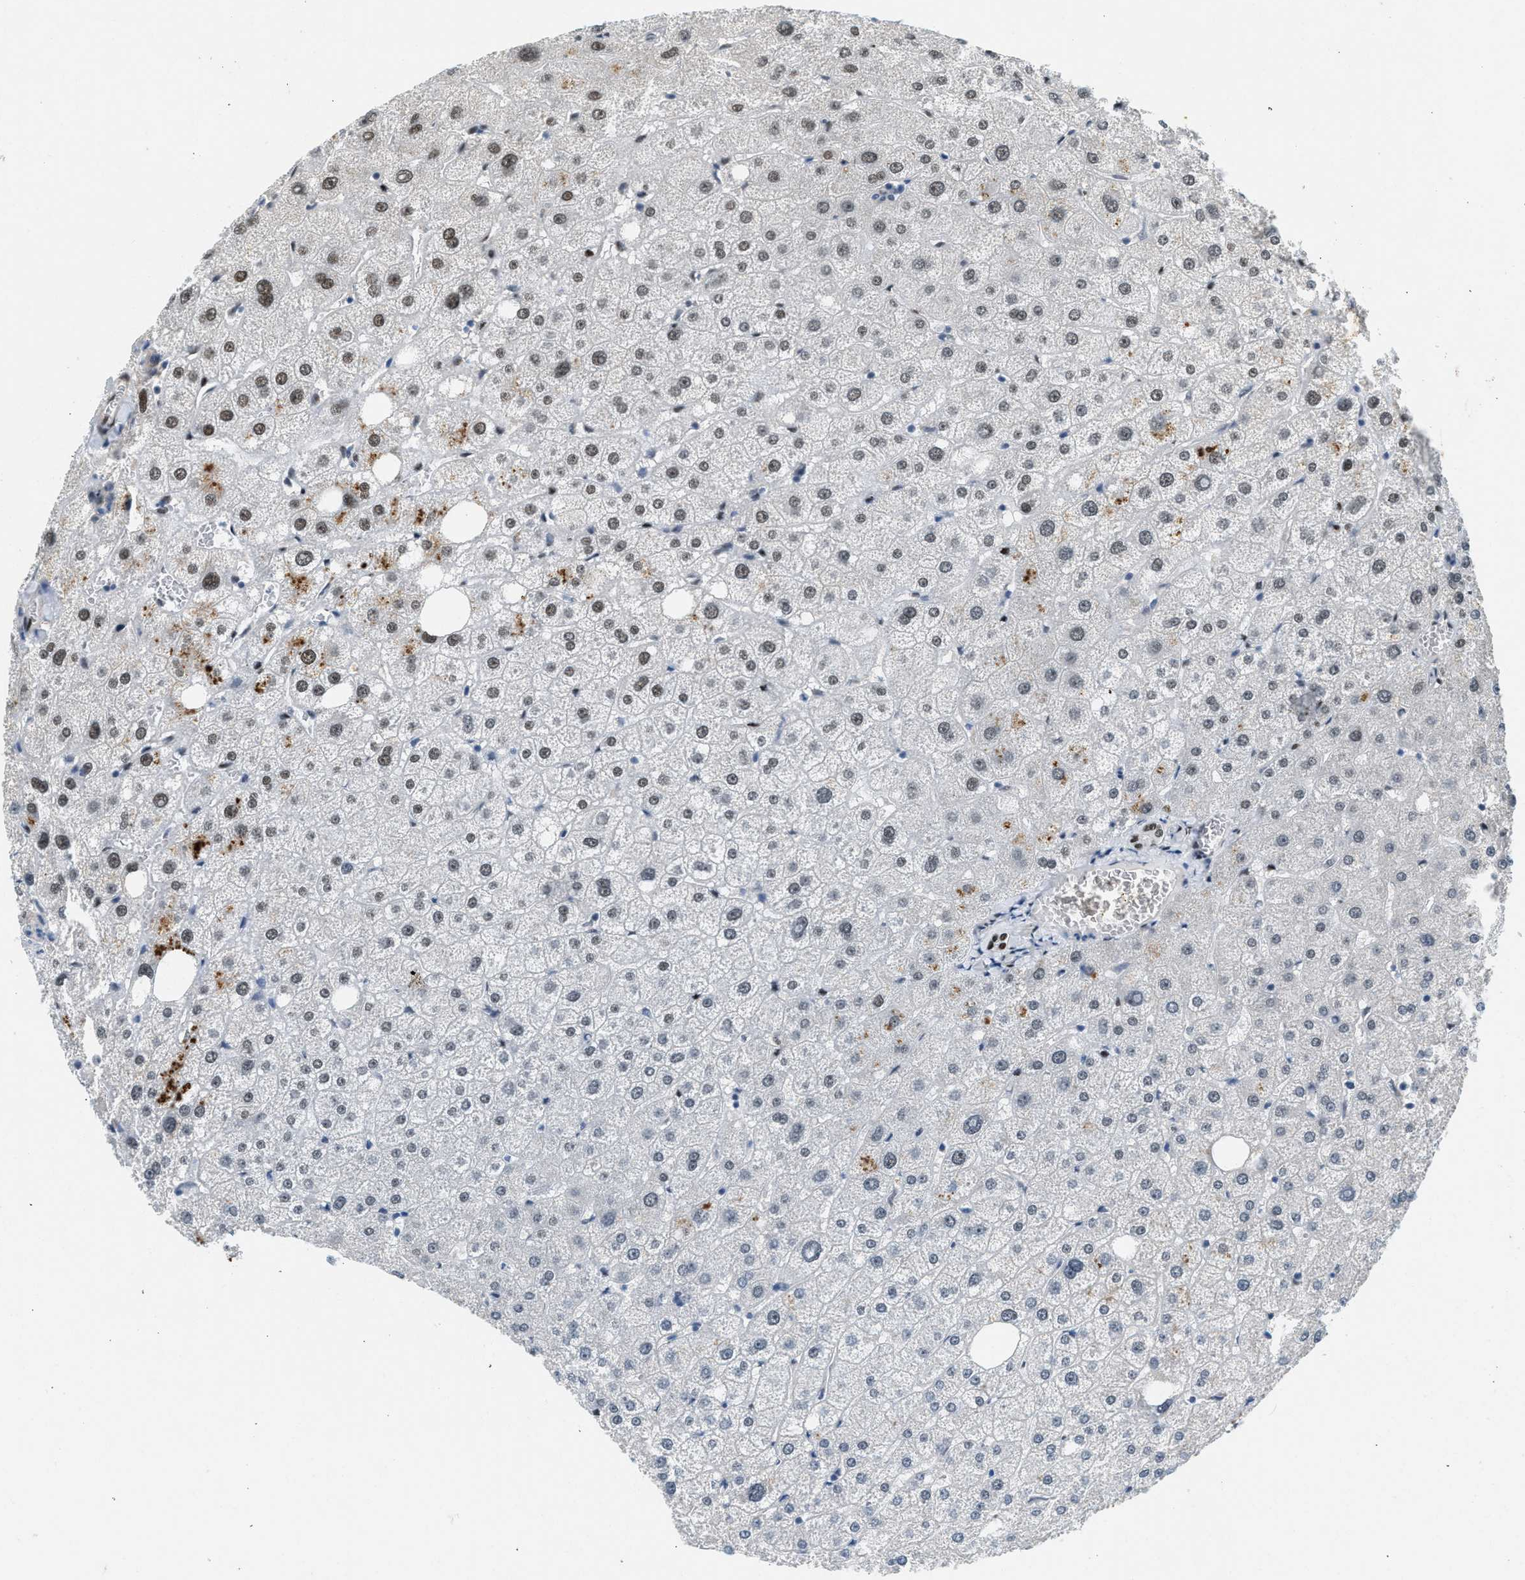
{"staining": {"intensity": "moderate", "quantity": "25%-75%", "location": "nuclear"}, "tissue": "liver", "cell_type": "Cholangiocytes", "image_type": "normal", "snomed": [{"axis": "morphology", "description": "Normal tissue, NOS"}, {"axis": "topography", "description": "Liver"}], "caption": "Human liver stained with a brown dye demonstrates moderate nuclear positive positivity in about 25%-75% of cholangiocytes.", "gene": "ZBTB20", "patient": {"sex": "male", "age": 73}}